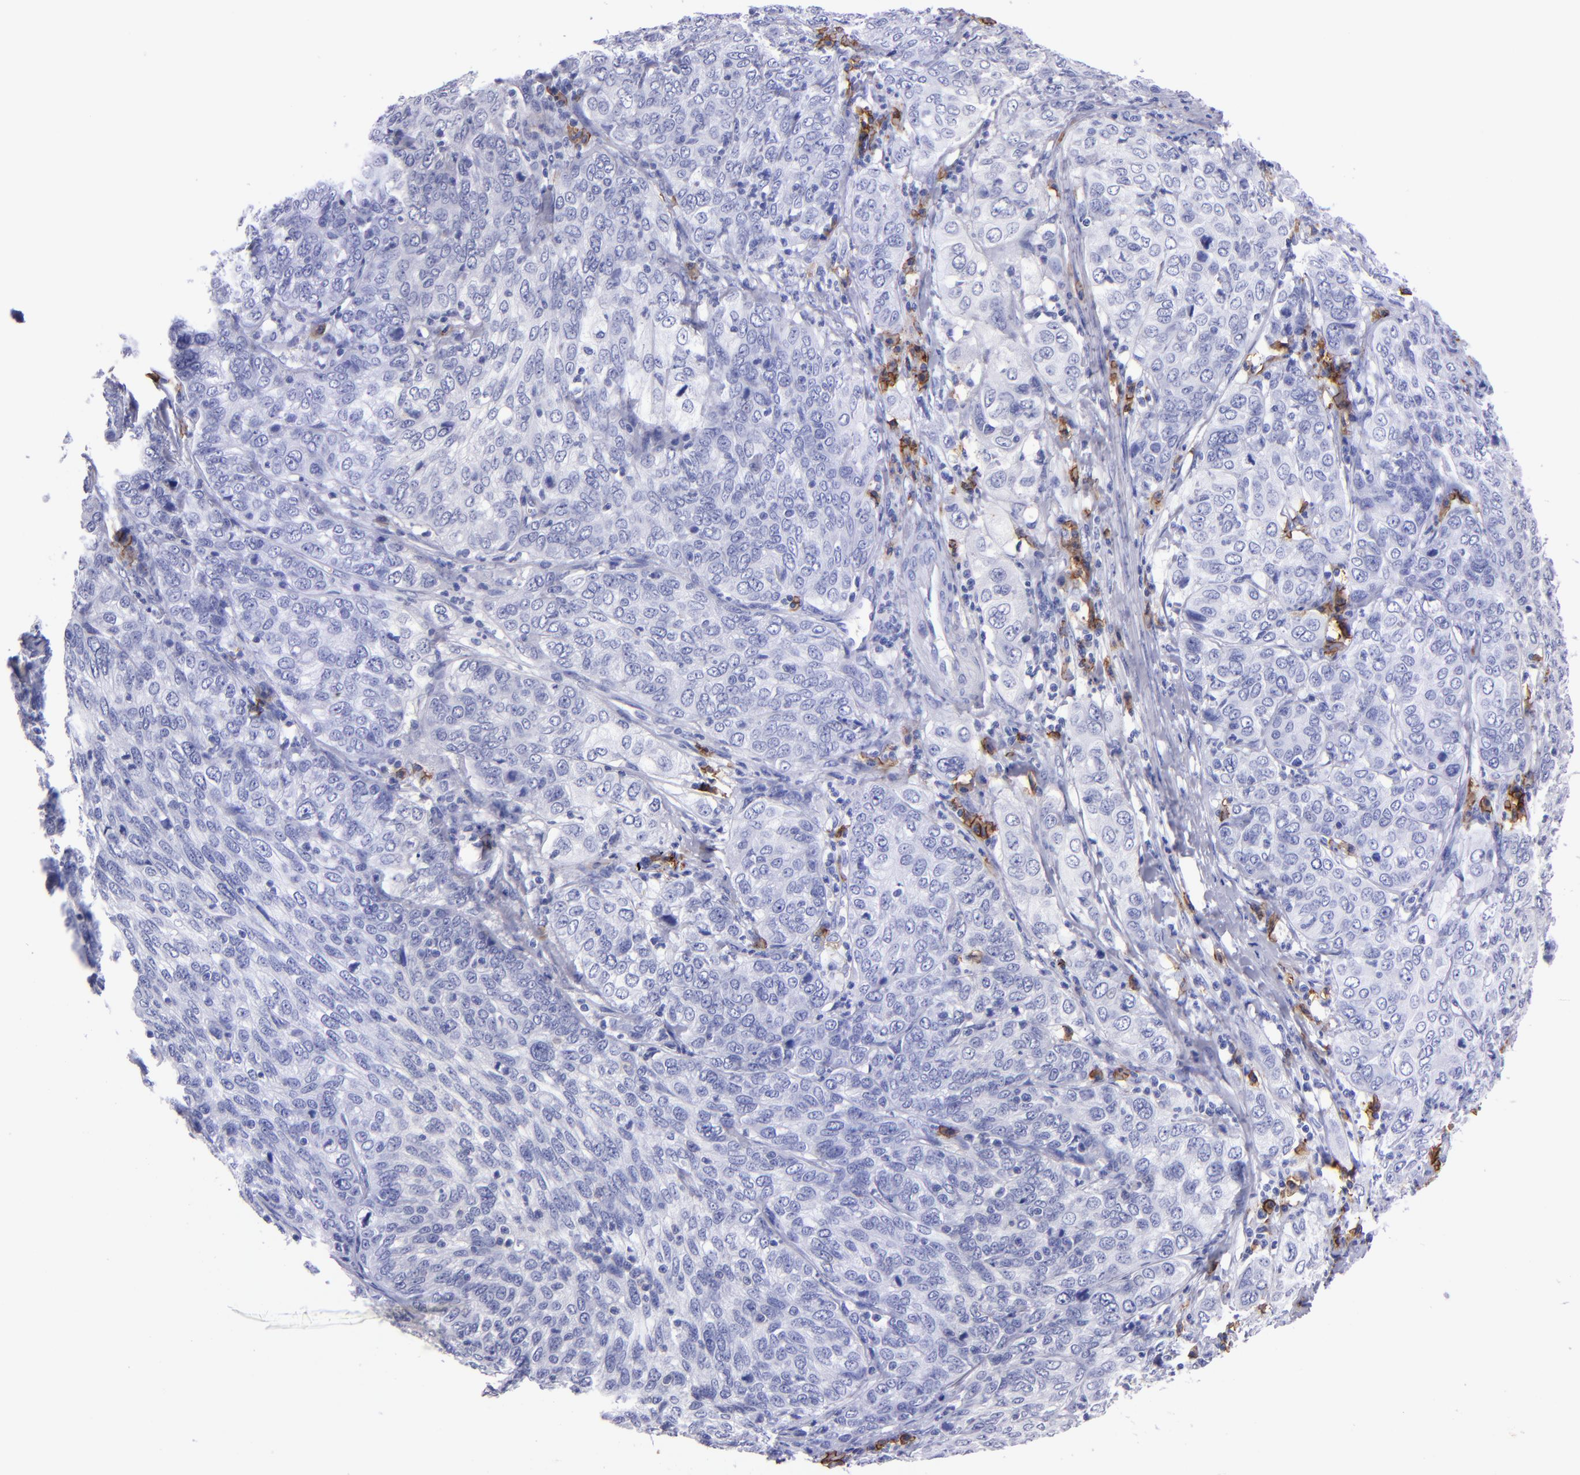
{"staining": {"intensity": "negative", "quantity": "none", "location": "none"}, "tissue": "cervical cancer", "cell_type": "Tumor cells", "image_type": "cancer", "snomed": [{"axis": "morphology", "description": "Squamous cell carcinoma, NOS"}, {"axis": "topography", "description": "Cervix"}], "caption": "Image shows no protein expression in tumor cells of cervical cancer tissue. Brightfield microscopy of immunohistochemistry stained with DAB (brown) and hematoxylin (blue), captured at high magnification.", "gene": "CD38", "patient": {"sex": "female", "age": 38}}